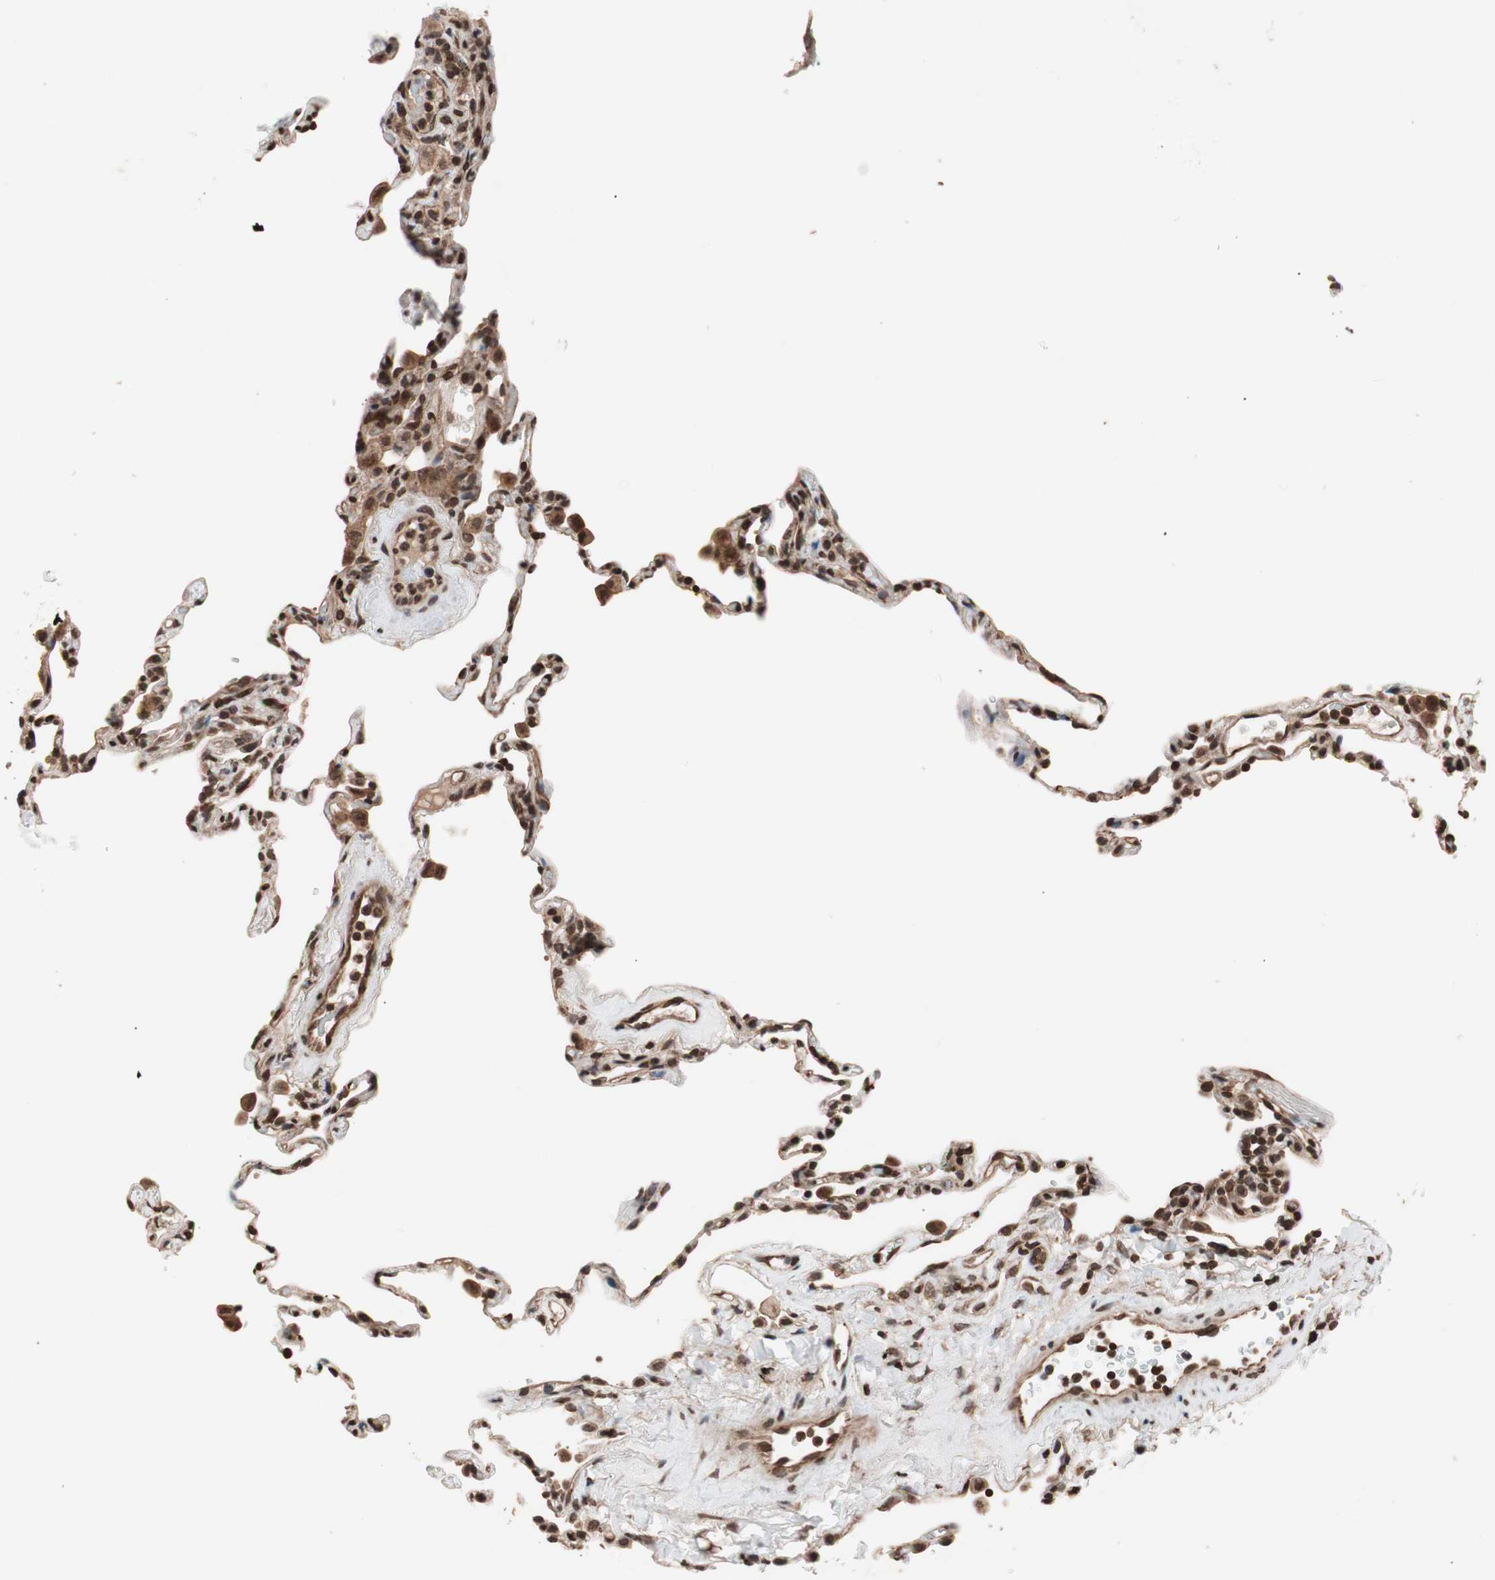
{"staining": {"intensity": "moderate", "quantity": ">75%", "location": "nuclear"}, "tissue": "lung", "cell_type": "Alveolar cells", "image_type": "normal", "snomed": [{"axis": "morphology", "description": "Normal tissue, NOS"}, {"axis": "topography", "description": "Lung"}], "caption": "Lung stained with a protein marker reveals moderate staining in alveolar cells.", "gene": "ZFC3H1", "patient": {"sex": "male", "age": 59}}